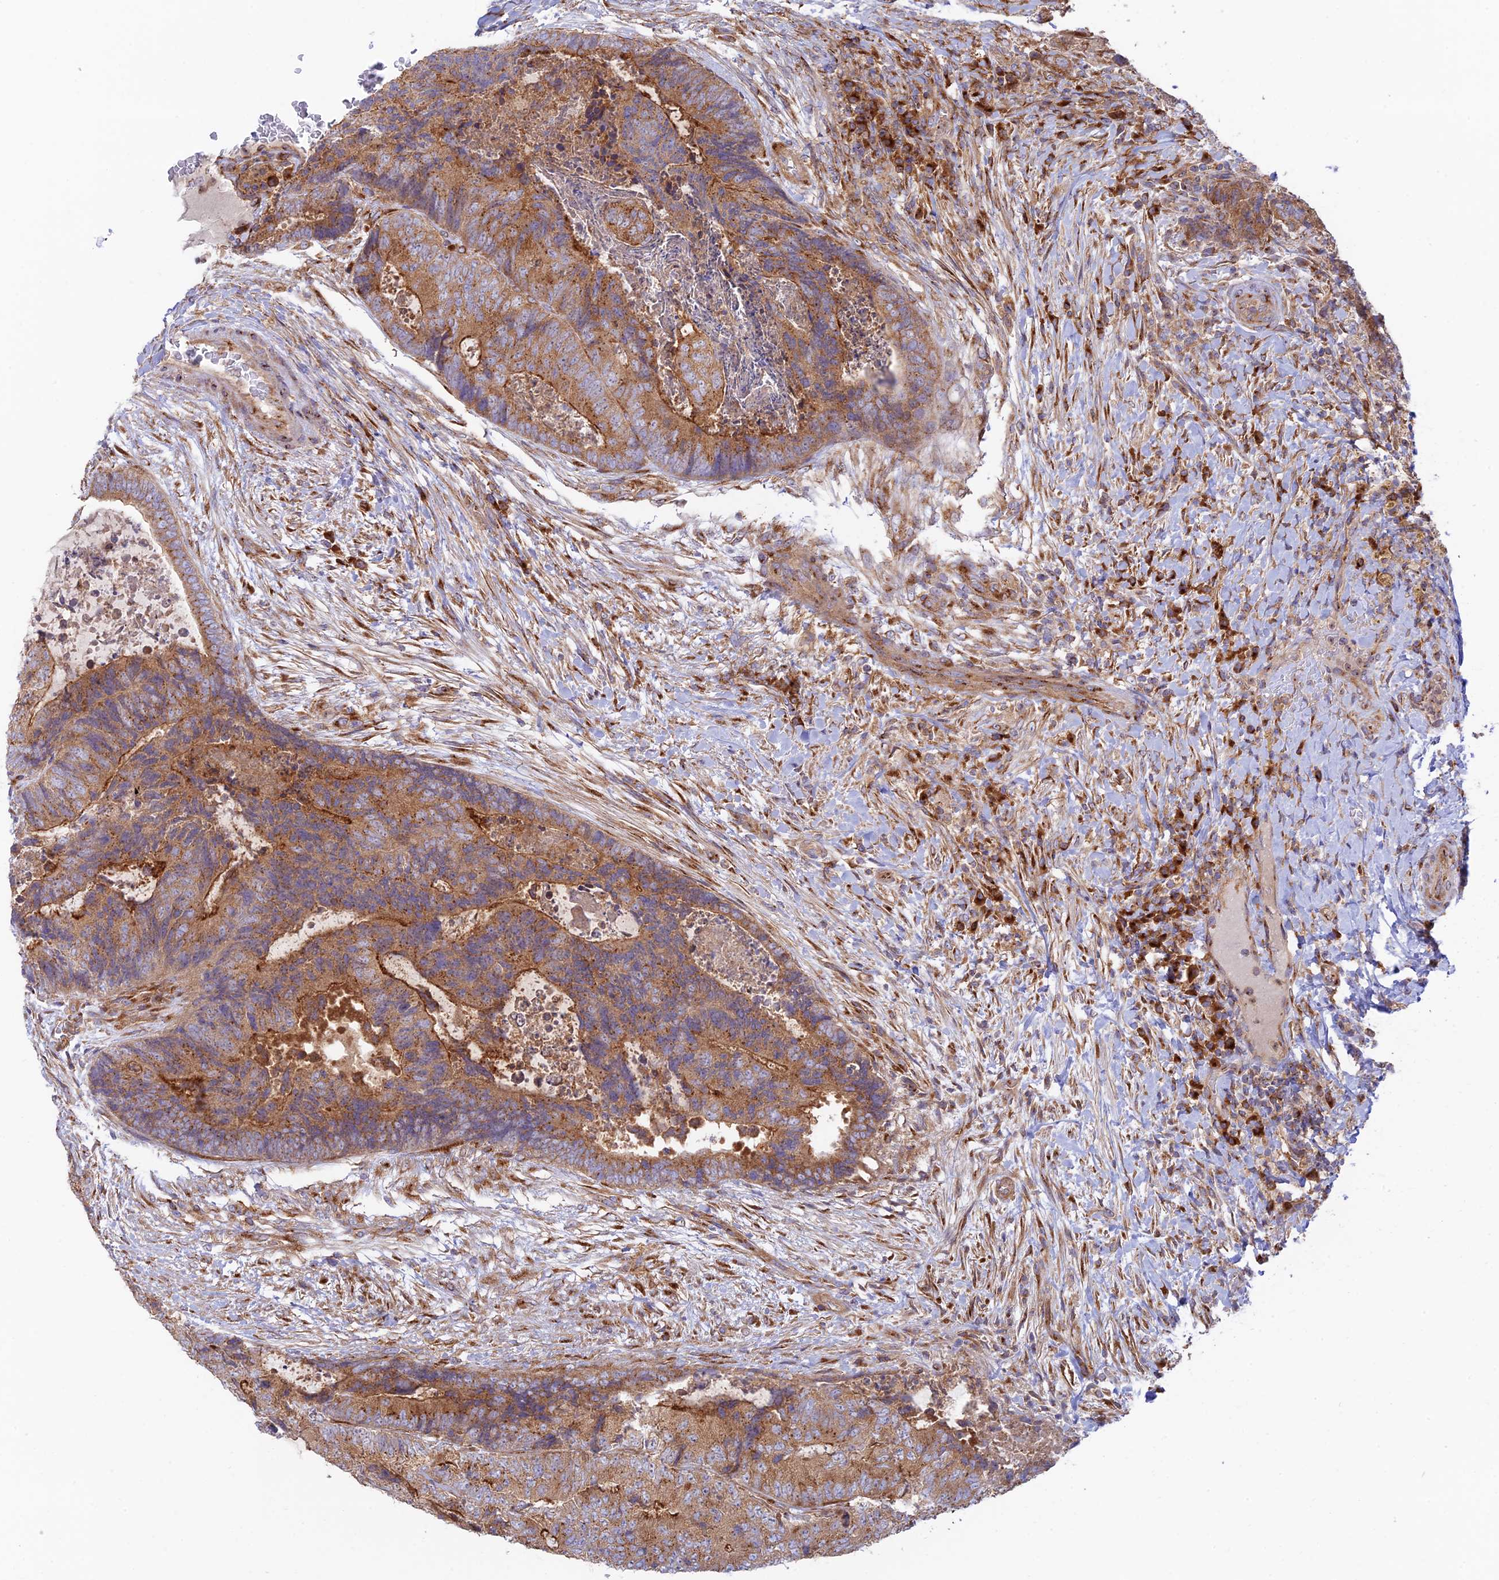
{"staining": {"intensity": "moderate", "quantity": ">75%", "location": "cytoplasmic/membranous"}, "tissue": "colorectal cancer", "cell_type": "Tumor cells", "image_type": "cancer", "snomed": [{"axis": "morphology", "description": "Adenocarcinoma, NOS"}, {"axis": "topography", "description": "Colon"}], "caption": "A high-resolution photomicrograph shows immunohistochemistry (IHC) staining of colorectal adenocarcinoma, which shows moderate cytoplasmic/membranous staining in about >75% of tumor cells.", "gene": "GOLGA3", "patient": {"sex": "female", "age": 67}}